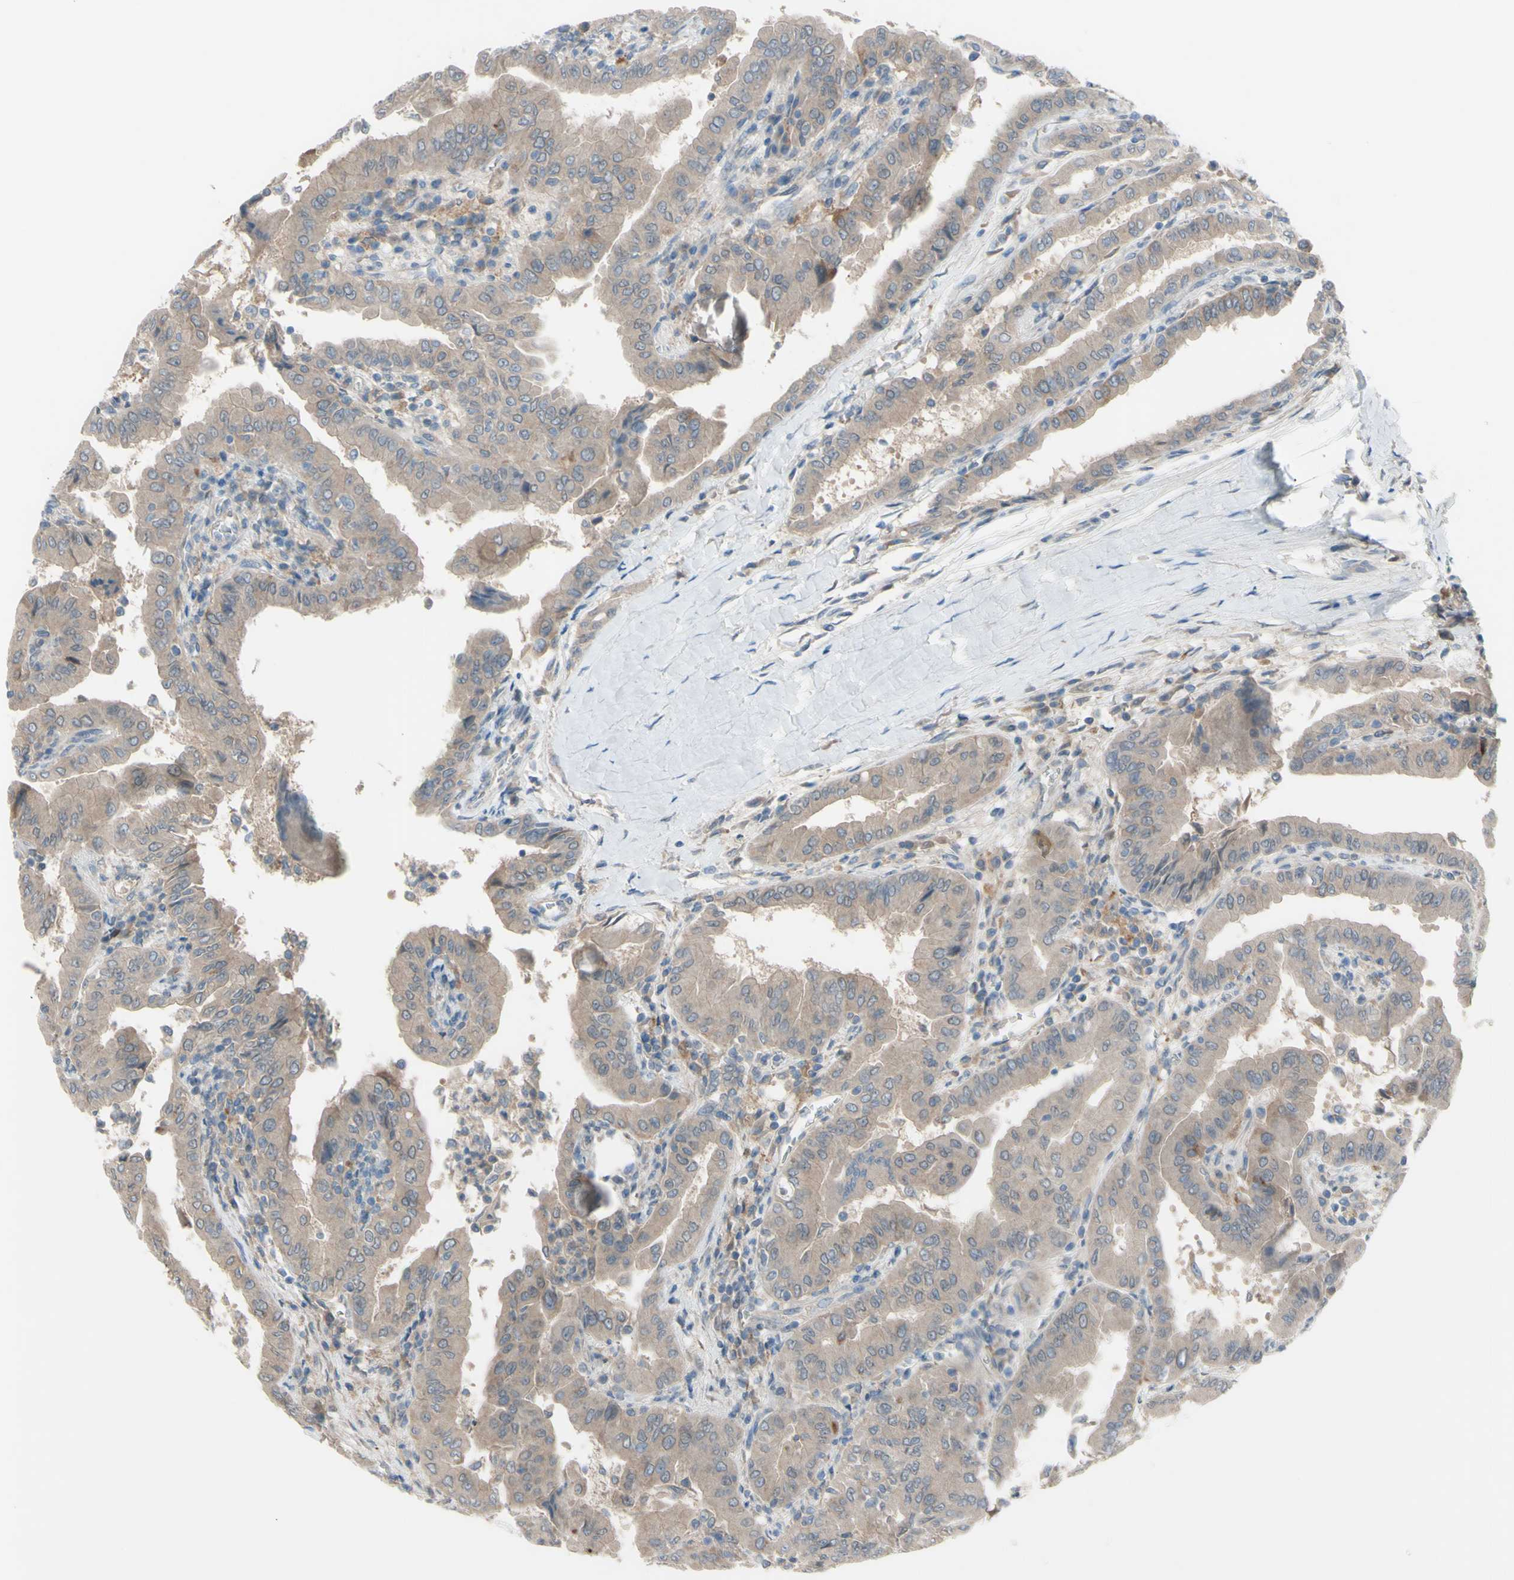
{"staining": {"intensity": "weak", "quantity": ">75%", "location": "cytoplasmic/membranous"}, "tissue": "thyroid cancer", "cell_type": "Tumor cells", "image_type": "cancer", "snomed": [{"axis": "morphology", "description": "Papillary adenocarcinoma, NOS"}, {"axis": "topography", "description": "Thyroid gland"}], "caption": "Weak cytoplasmic/membranous protein staining is appreciated in about >75% of tumor cells in thyroid cancer (papillary adenocarcinoma). The staining was performed using DAB (3,3'-diaminobenzidine), with brown indicating positive protein expression. Nuclei are stained blue with hematoxylin.", "gene": "AFP", "patient": {"sex": "male", "age": 33}}